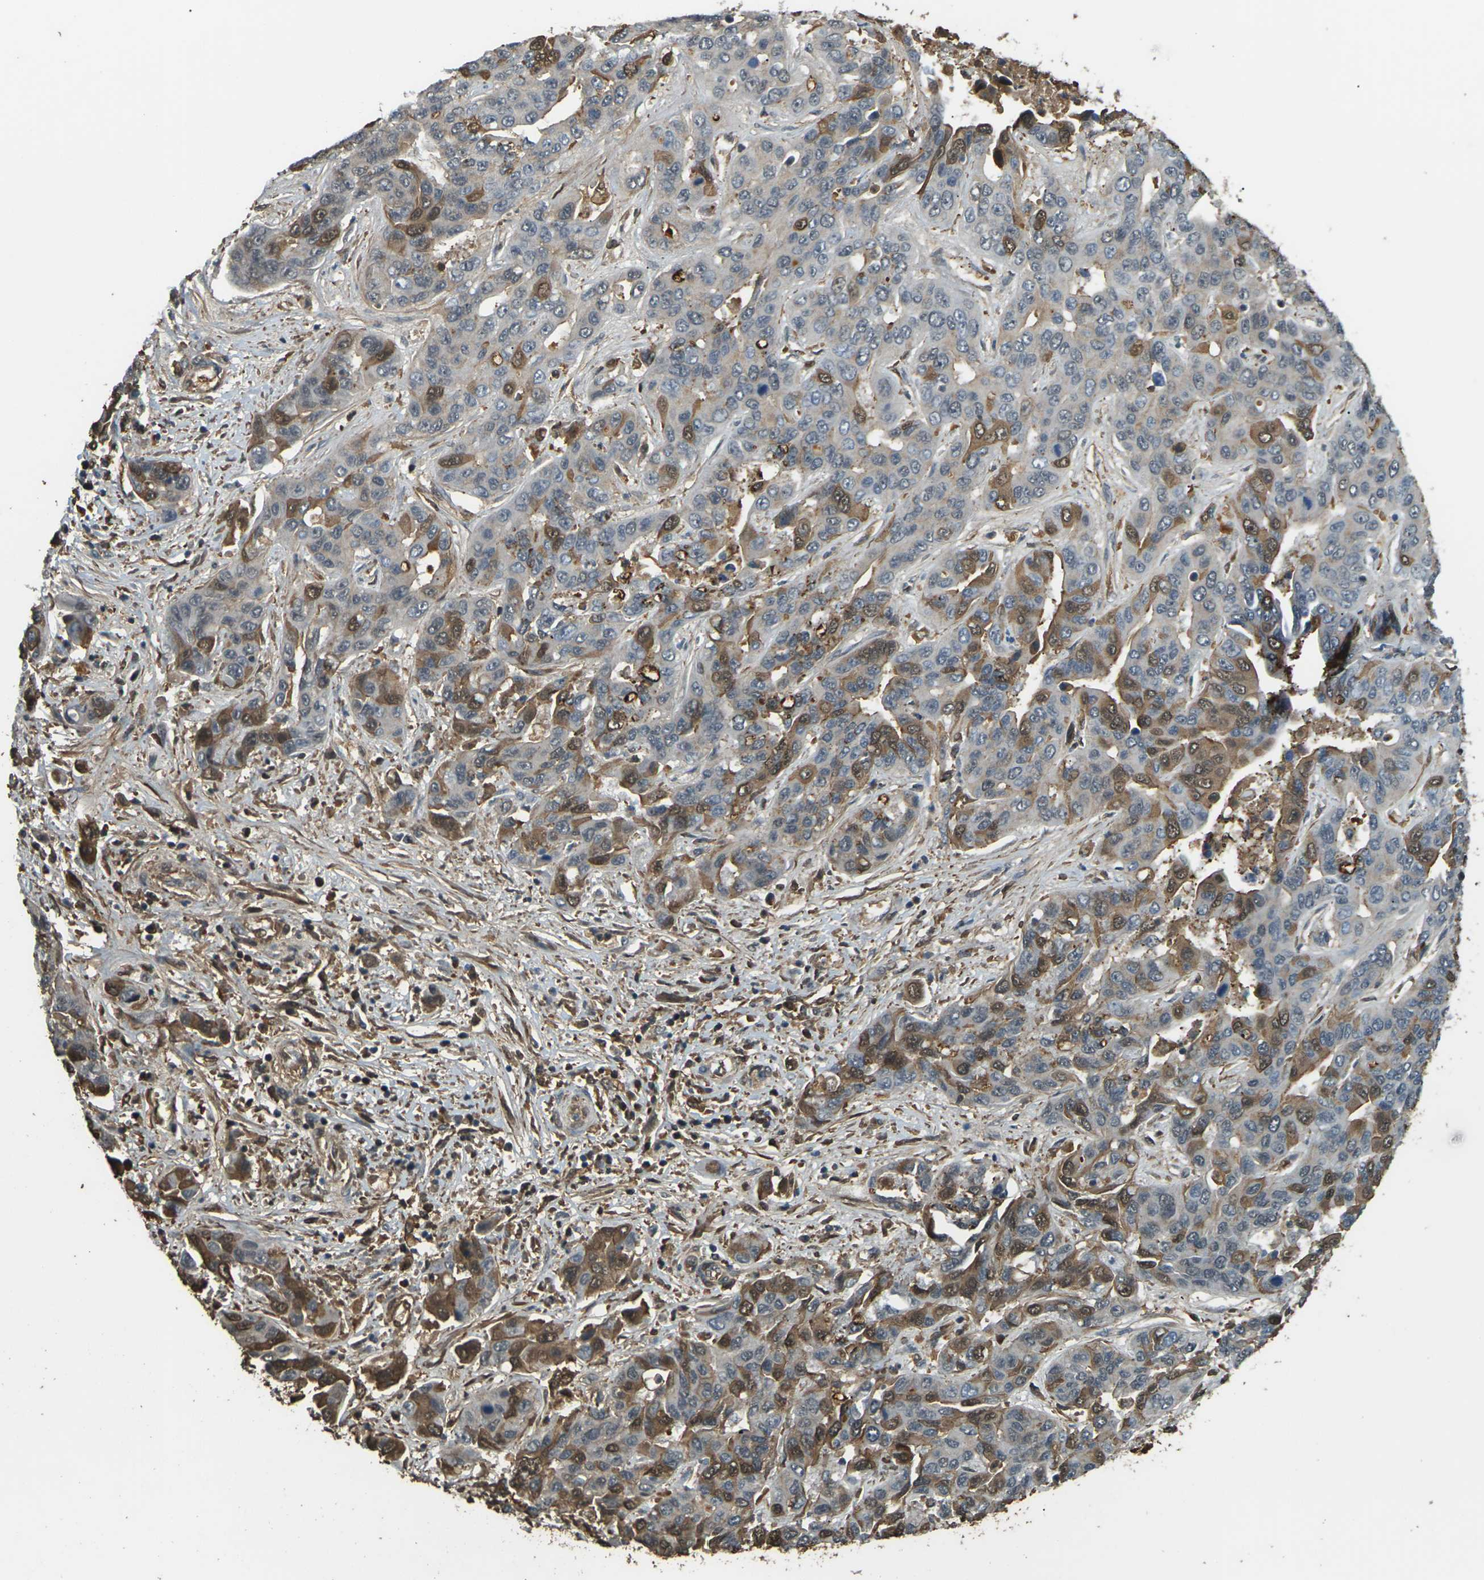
{"staining": {"intensity": "moderate", "quantity": "25%-75%", "location": "cytoplasmic/membranous,nuclear"}, "tissue": "liver cancer", "cell_type": "Tumor cells", "image_type": "cancer", "snomed": [{"axis": "morphology", "description": "Cholangiocarcinoma"}, {"axis": "topography", "description": "Liver"}], "caption": "IHC of human liver cancer exhibits medium levels of moderate cytoplasmic/membranous and nuclear staining in about 25%-75% of tumor cells.", "gene": "CYP1B1", "patient": {"sex": "female", "age": 52}}